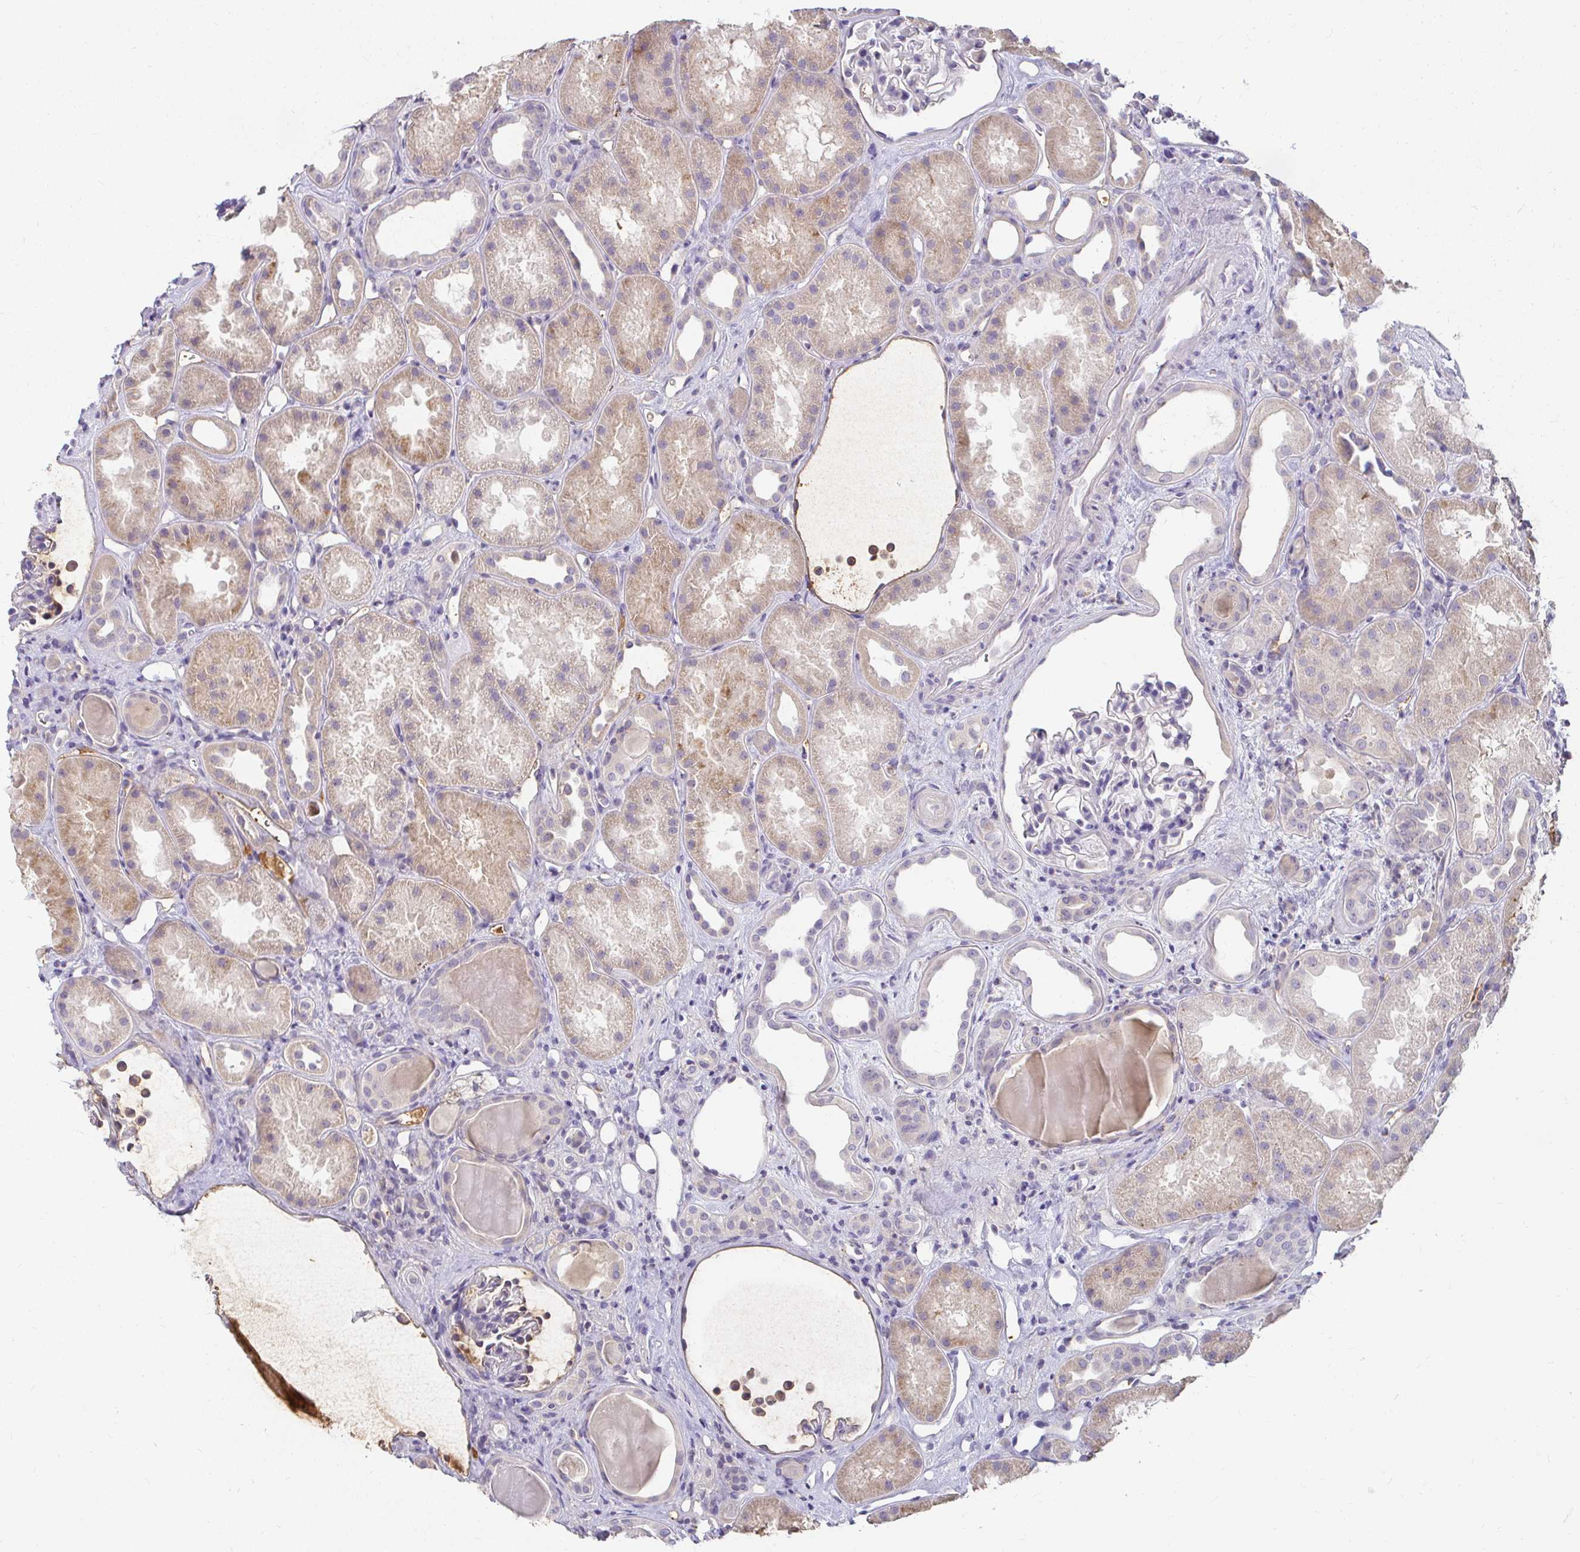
{"staining": {"intensity": "negative", "quantity": "none", "location": "none"}, "tissue": "kidney", "cell_type": "Cells in glomeruli", "image_type": "normal", "snomed": [{"axis": "morphology", "description": "Normal tissue, NOS"}, {"axis": "topography", "description": "Kidney"}], "caption": "Immunohistochemical staining of benign kidney demonstrates no significant expression in cells in glomeruli.", "gene": "LOXL4", "patient": {"sex": "male", "age": 61}}